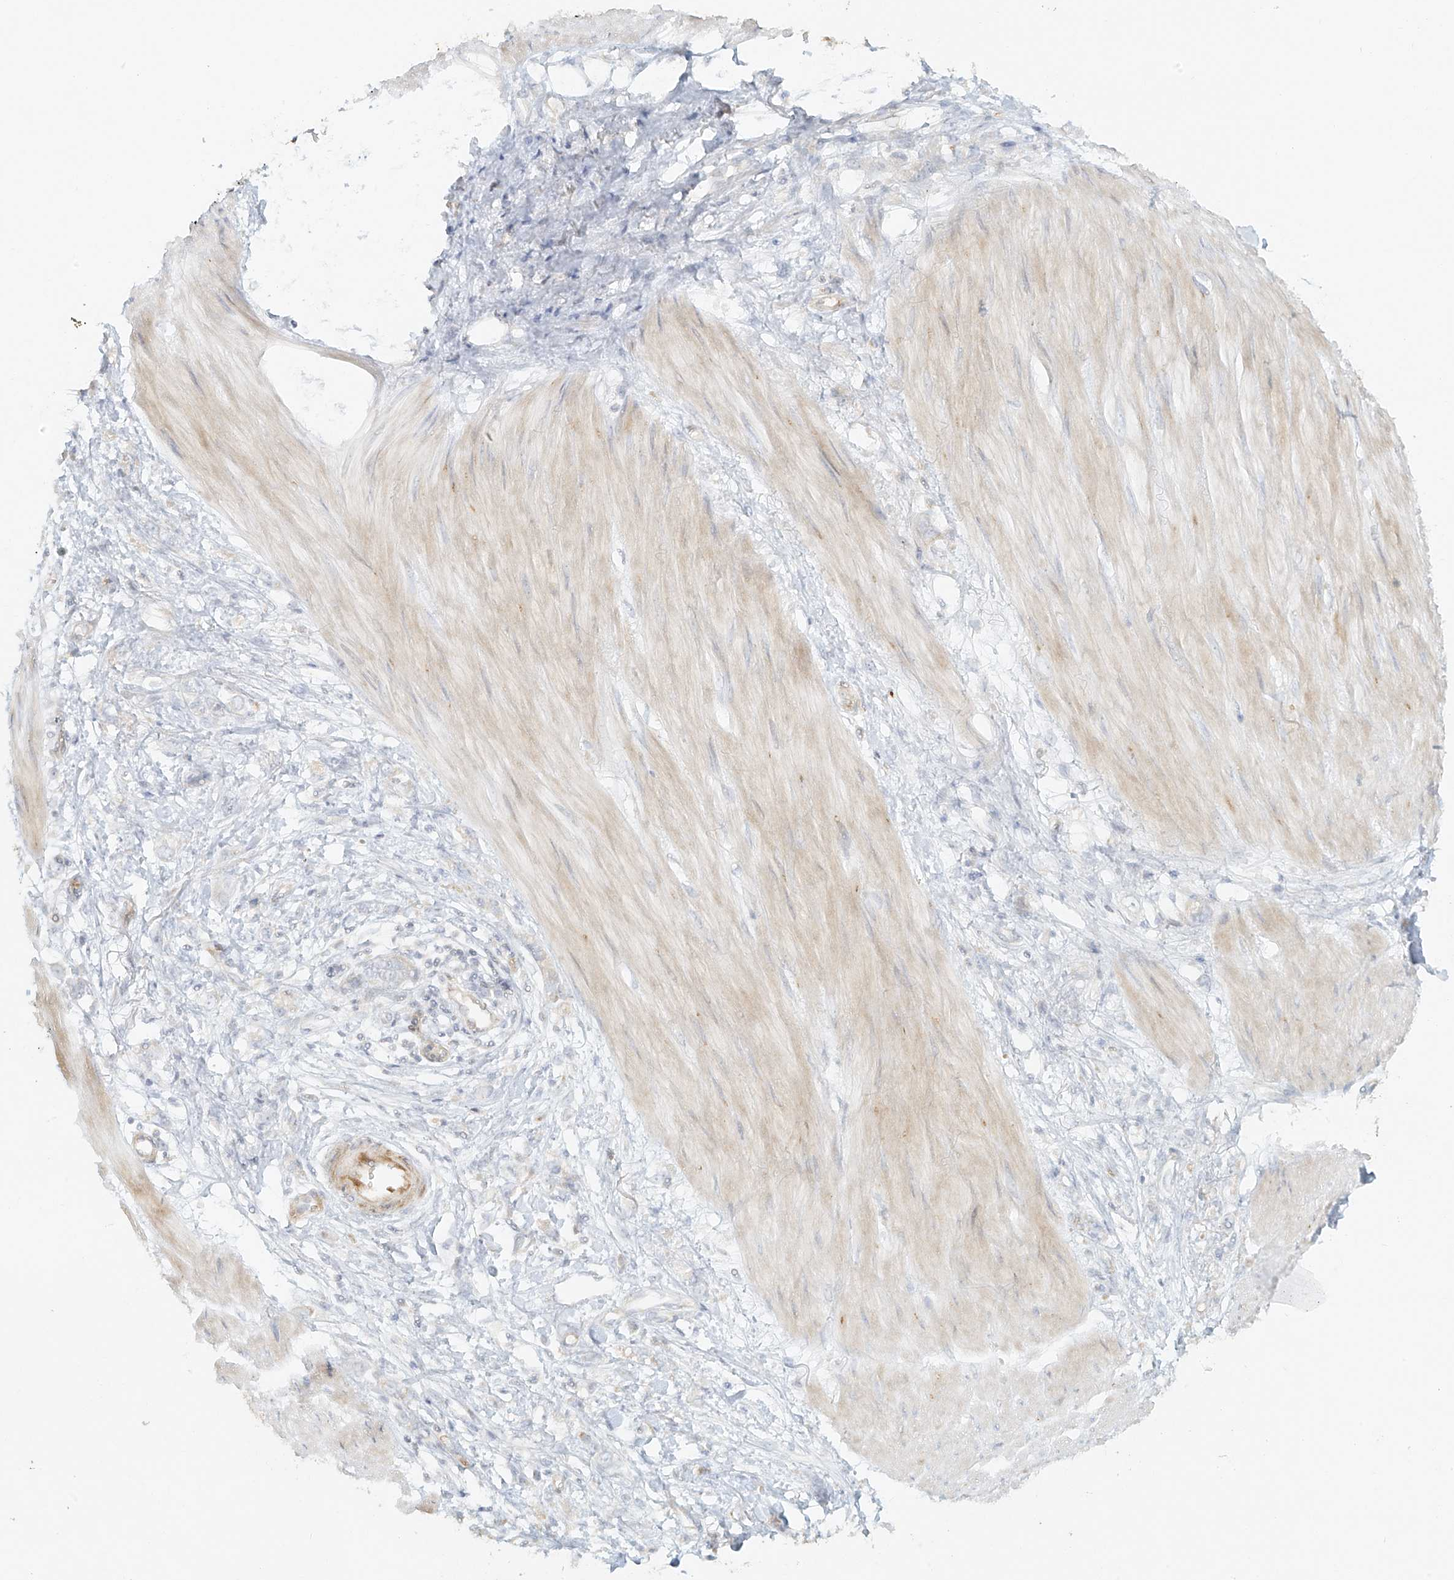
{"staining": {"intensity": "negative", "quantity": "none", "location": "none"}, "tissue": "stomach cancer", "cell_type": "Tumor cells", "image_type": "cancer", "snomed": [{"axis": "morphology", "description": "Adenocarcinoma, NOS"}, {"axis": "topography", "description": "Stomach"}], "caption": "High power microscopy photomicrograph of an immunohistochemistry image of stomach cancer (adenocarcinoma), revealing no significant positivity in tumor cells.", "gene": "MIPEP", "patient": {"sex": "female", "age": 76}}